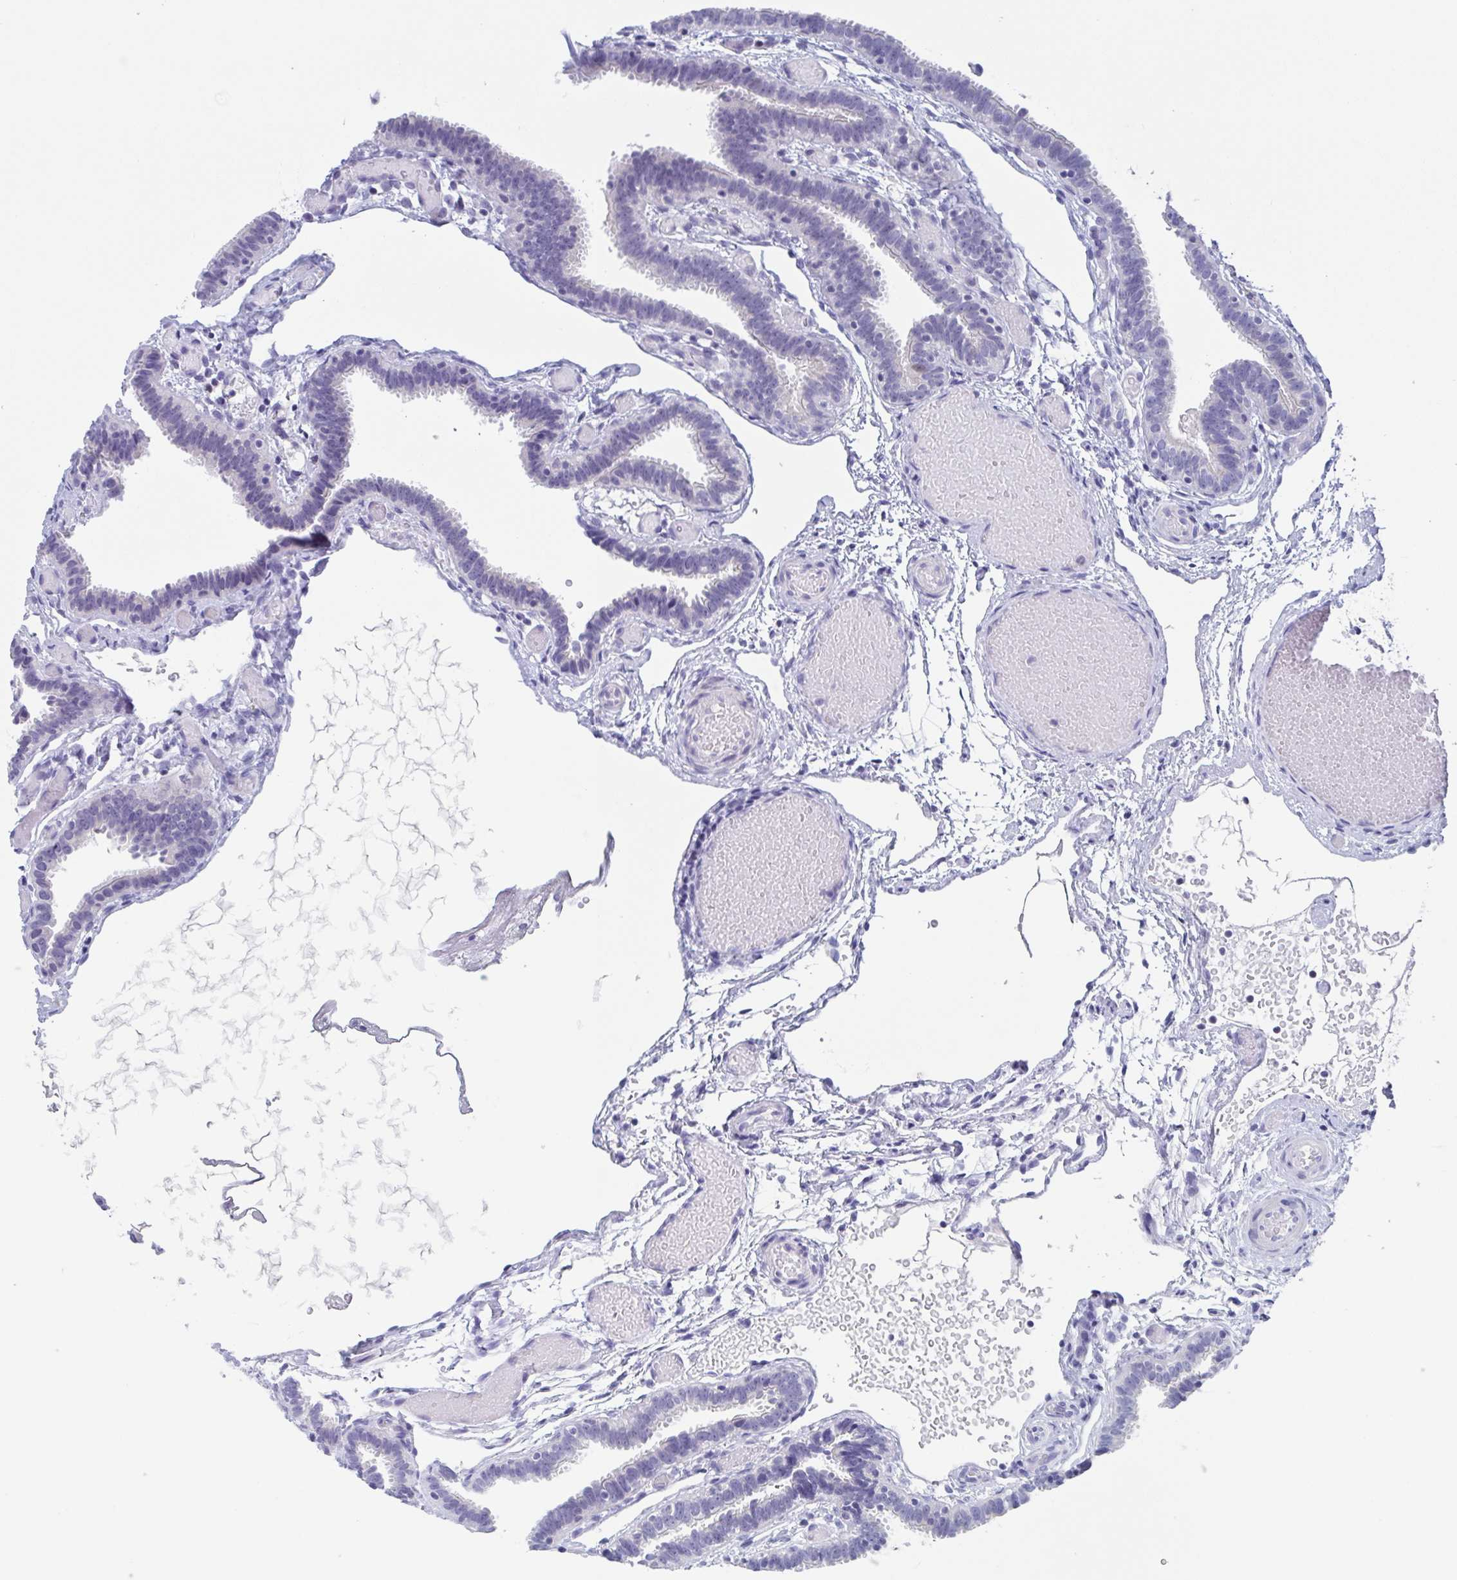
{"staining": {"intensity": "negative", "quantity": "none", "location": "none"}, "tissue": "fallopian tube", "cell_type": "Glandular cells", "image_type": "normal", "snomed": [{"axis": "morphology", "description": "Normal tissue, NOS"}, {"axis": "topography", "description": "Fallopian tube"}], "caption": "High magnification brightfield microscopy of normal fallopian tube stained with DAB (brown) and counterstained with hematoxylin (blue): glandular cells show no significant positivity.", "gene": "NOXRED1", "patient": {"sex": "female", "age": 37}}